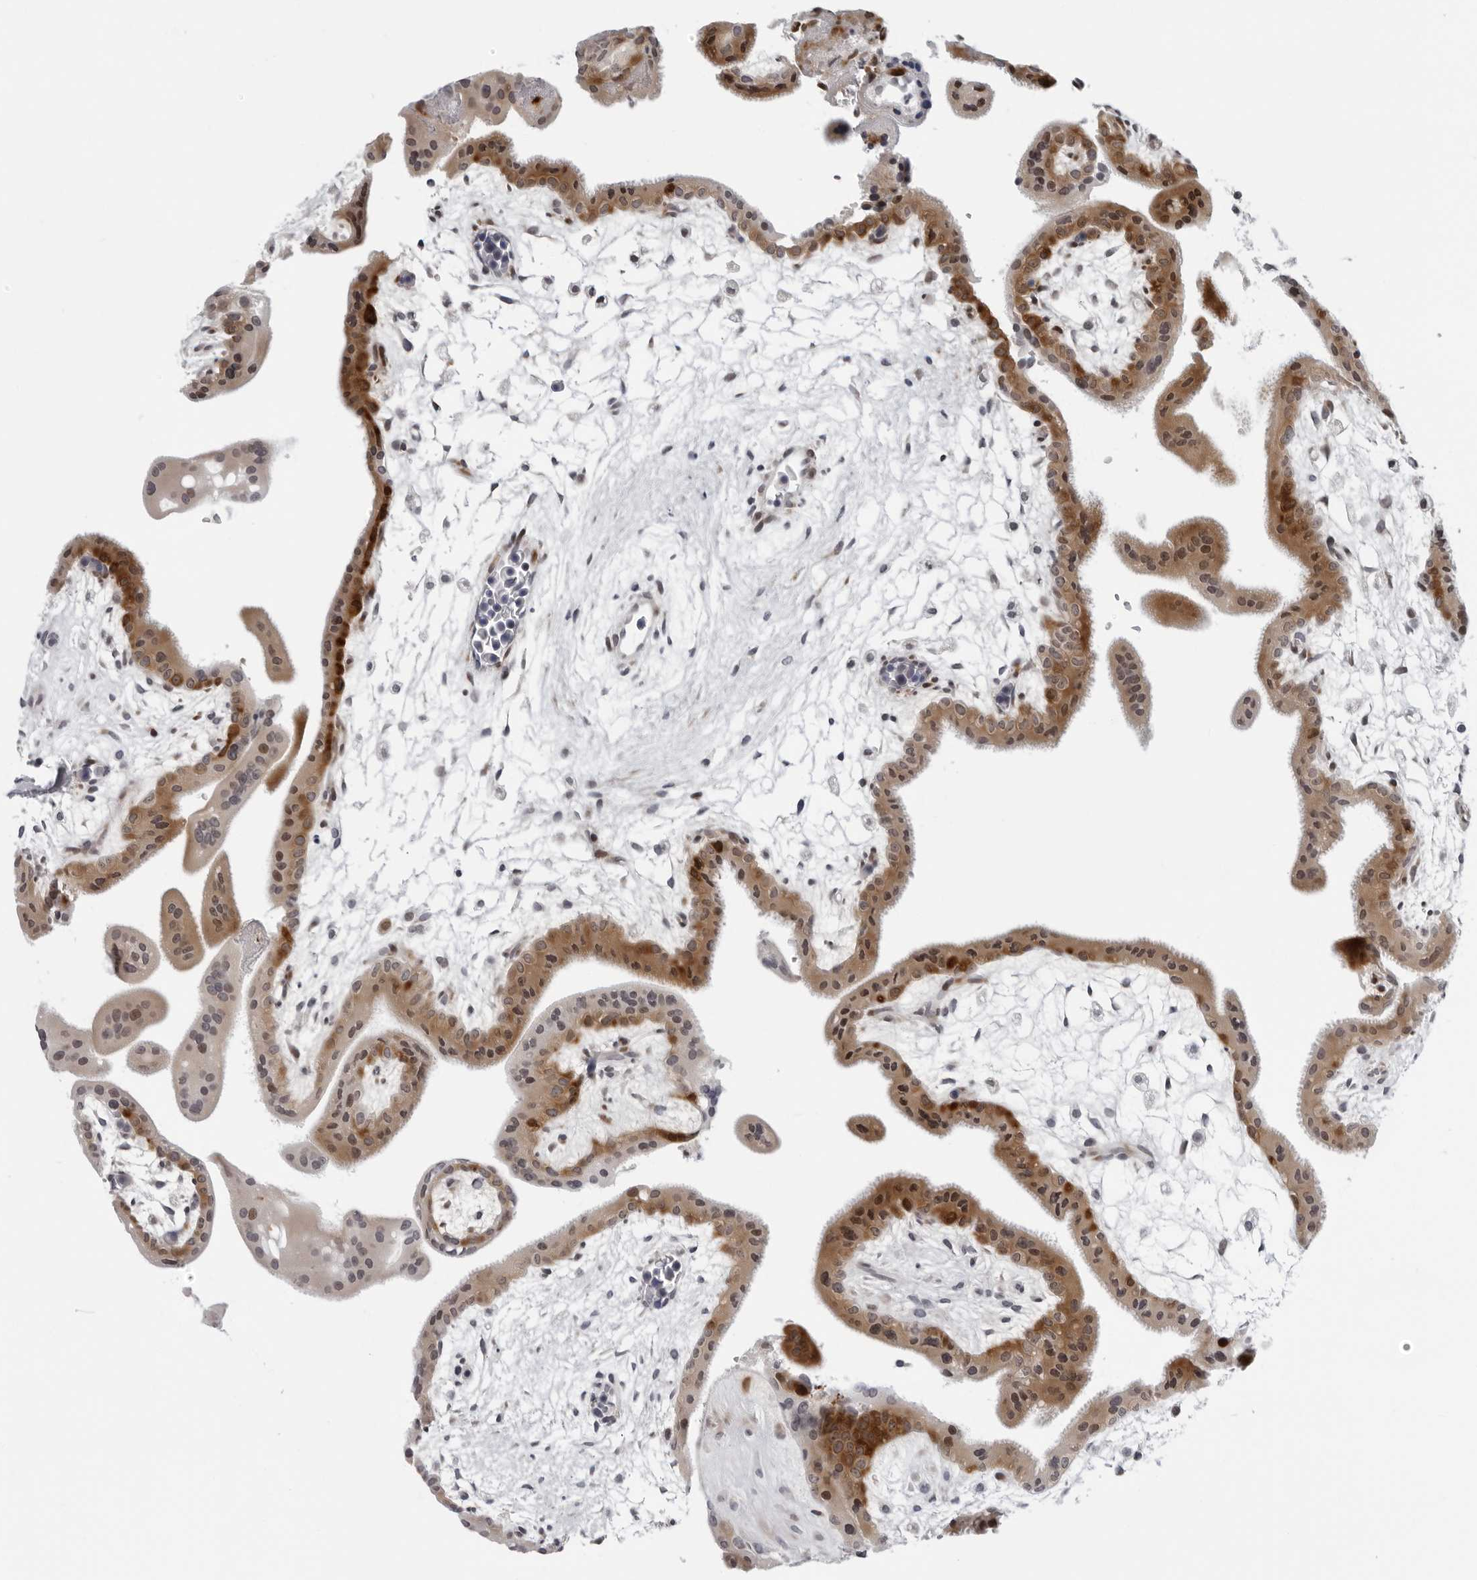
{"staining": {"intensity": "moderate", "quantity": ">75%", "location": "cytoplasmic/membranous"}, "tissue": "placenta", "cell_type": "Decidual cells", "image_type": "normal", "snomed": [{"axis": "morphology", "description": "Normal tissue, NOS"}, {"axis": "topography", "description": "Placenta"}], "caption": "Placenta stained with immunohistochemistry (IHC) displays moderate cytoplasmic/membranous positivity in approximately >75% of decidual cells.", "gene": "PIP4K2C", "patient": {"sex": "female", "age": 35}}